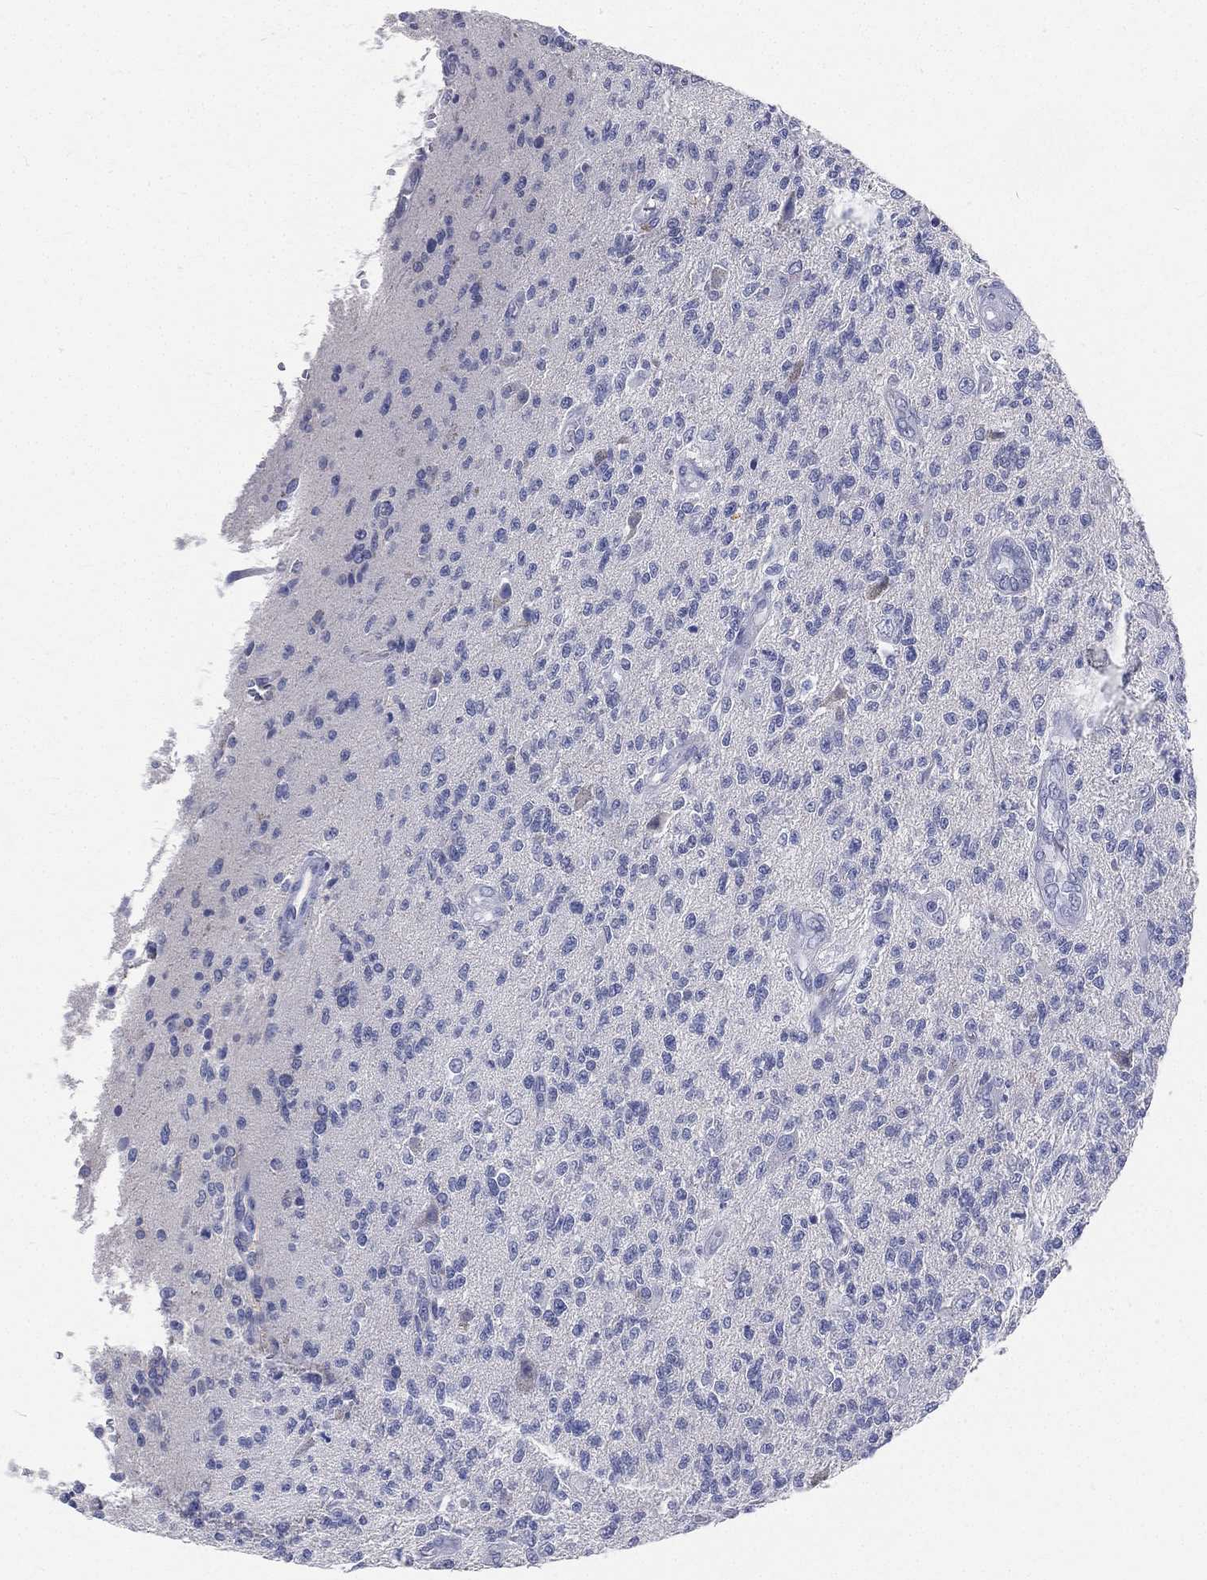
{"staining": {"intensity": "negative", "quantity": "none", "location": "none"}, "tissue": "glioma", "cell_type": "Tumor cells", "image_type": "cancer", "snomed": [{"axis": "morphology", "description": "Glioma, malignant, High grade"}, {"axis": "topography", "description": "Brain"}], "caption": "DAB immunohistochemical staining of human glioma exhibits no significant staining in tumor cells.", "gene": "CD3D", "patient": {"sex": "male", "age": 56}}